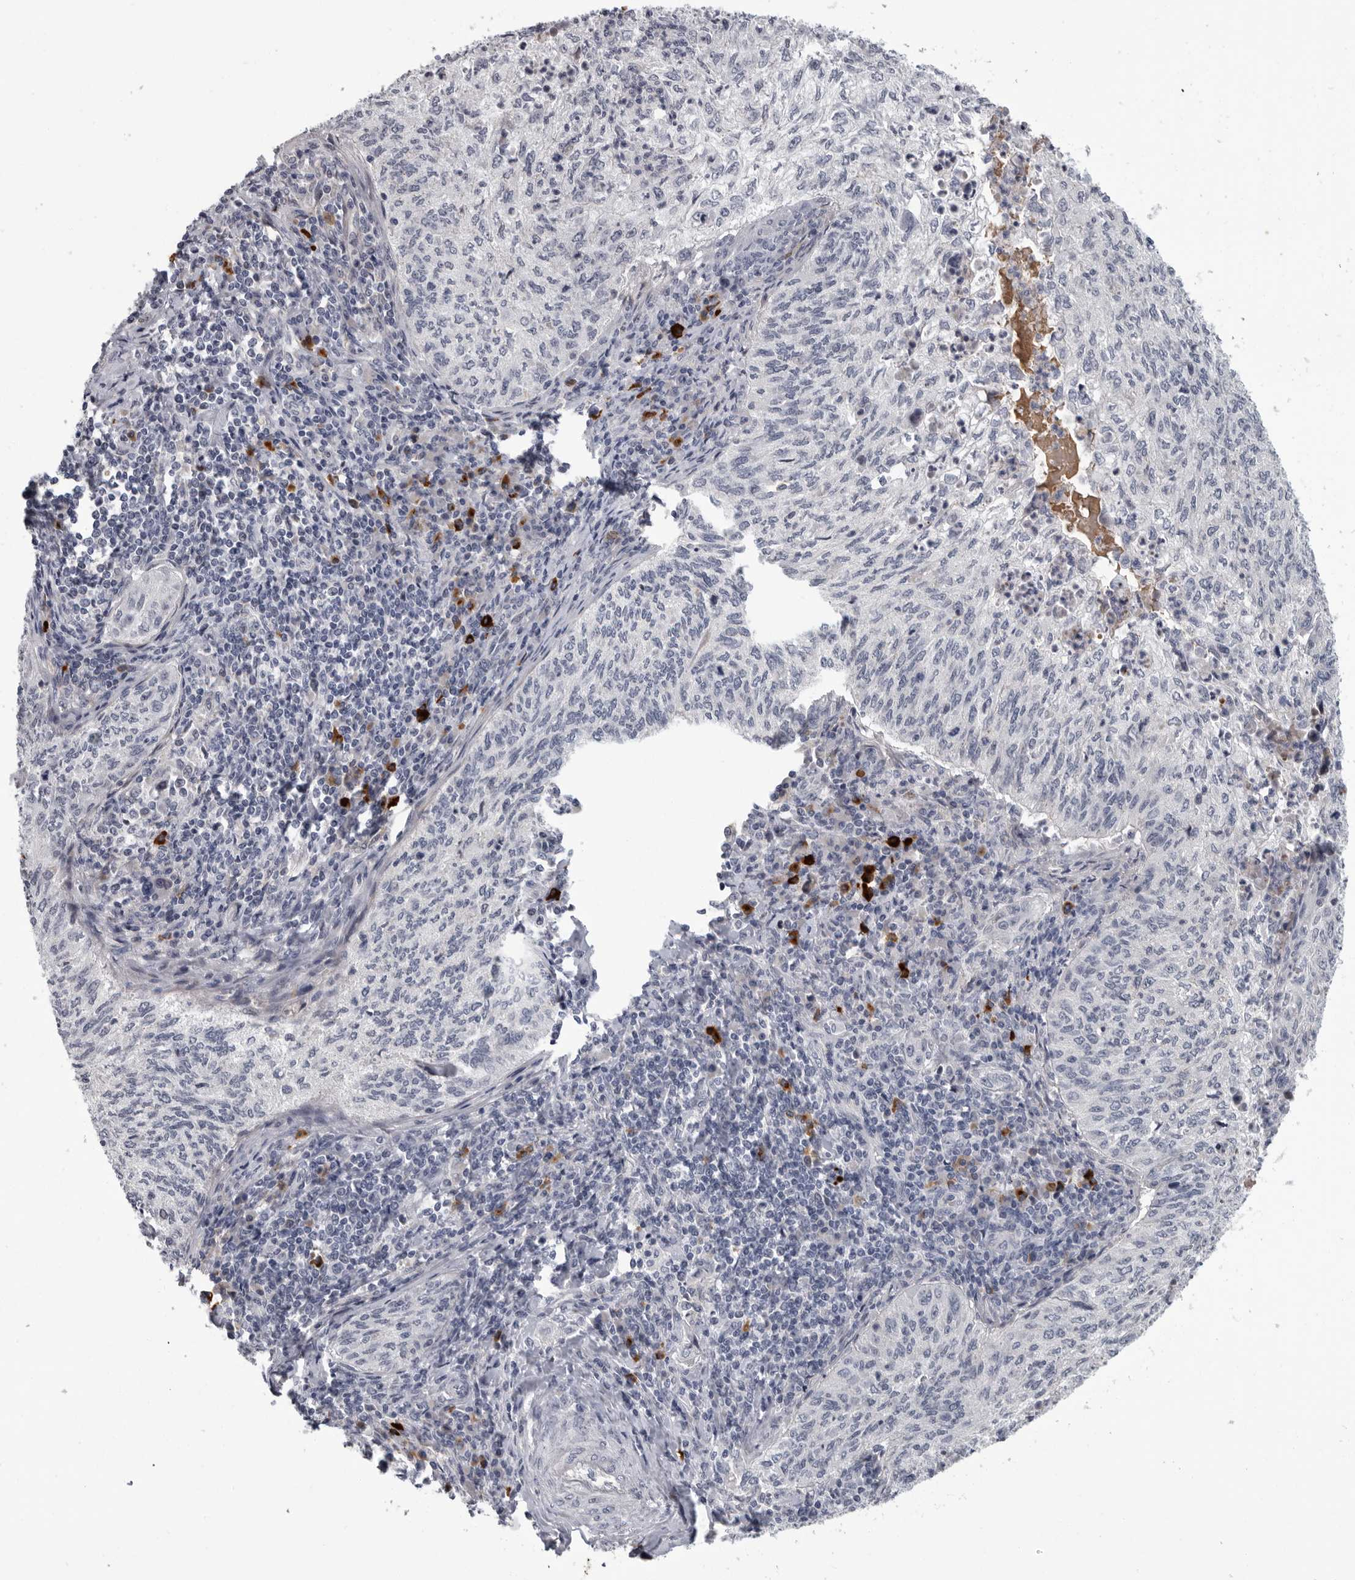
{"staining": {"intensity": "negative", "quantity": "none", "location": "none"}, "tissue": "cervical cancer", "cell_type": "Tumor cells", "image_type": "cancer", "snomed": [{"axis": "morphology", "description": "Squamous cell carcinoma, NOS"}, {"axis": "topography", "description": "Cervix"}], "caption": "This is an immunohistochemistry (IHC) image of human cervical cancer. There is no staining in tumor cells.", "gene": "SLC25A39", "patient": {"sex": "female", "age": 30}}